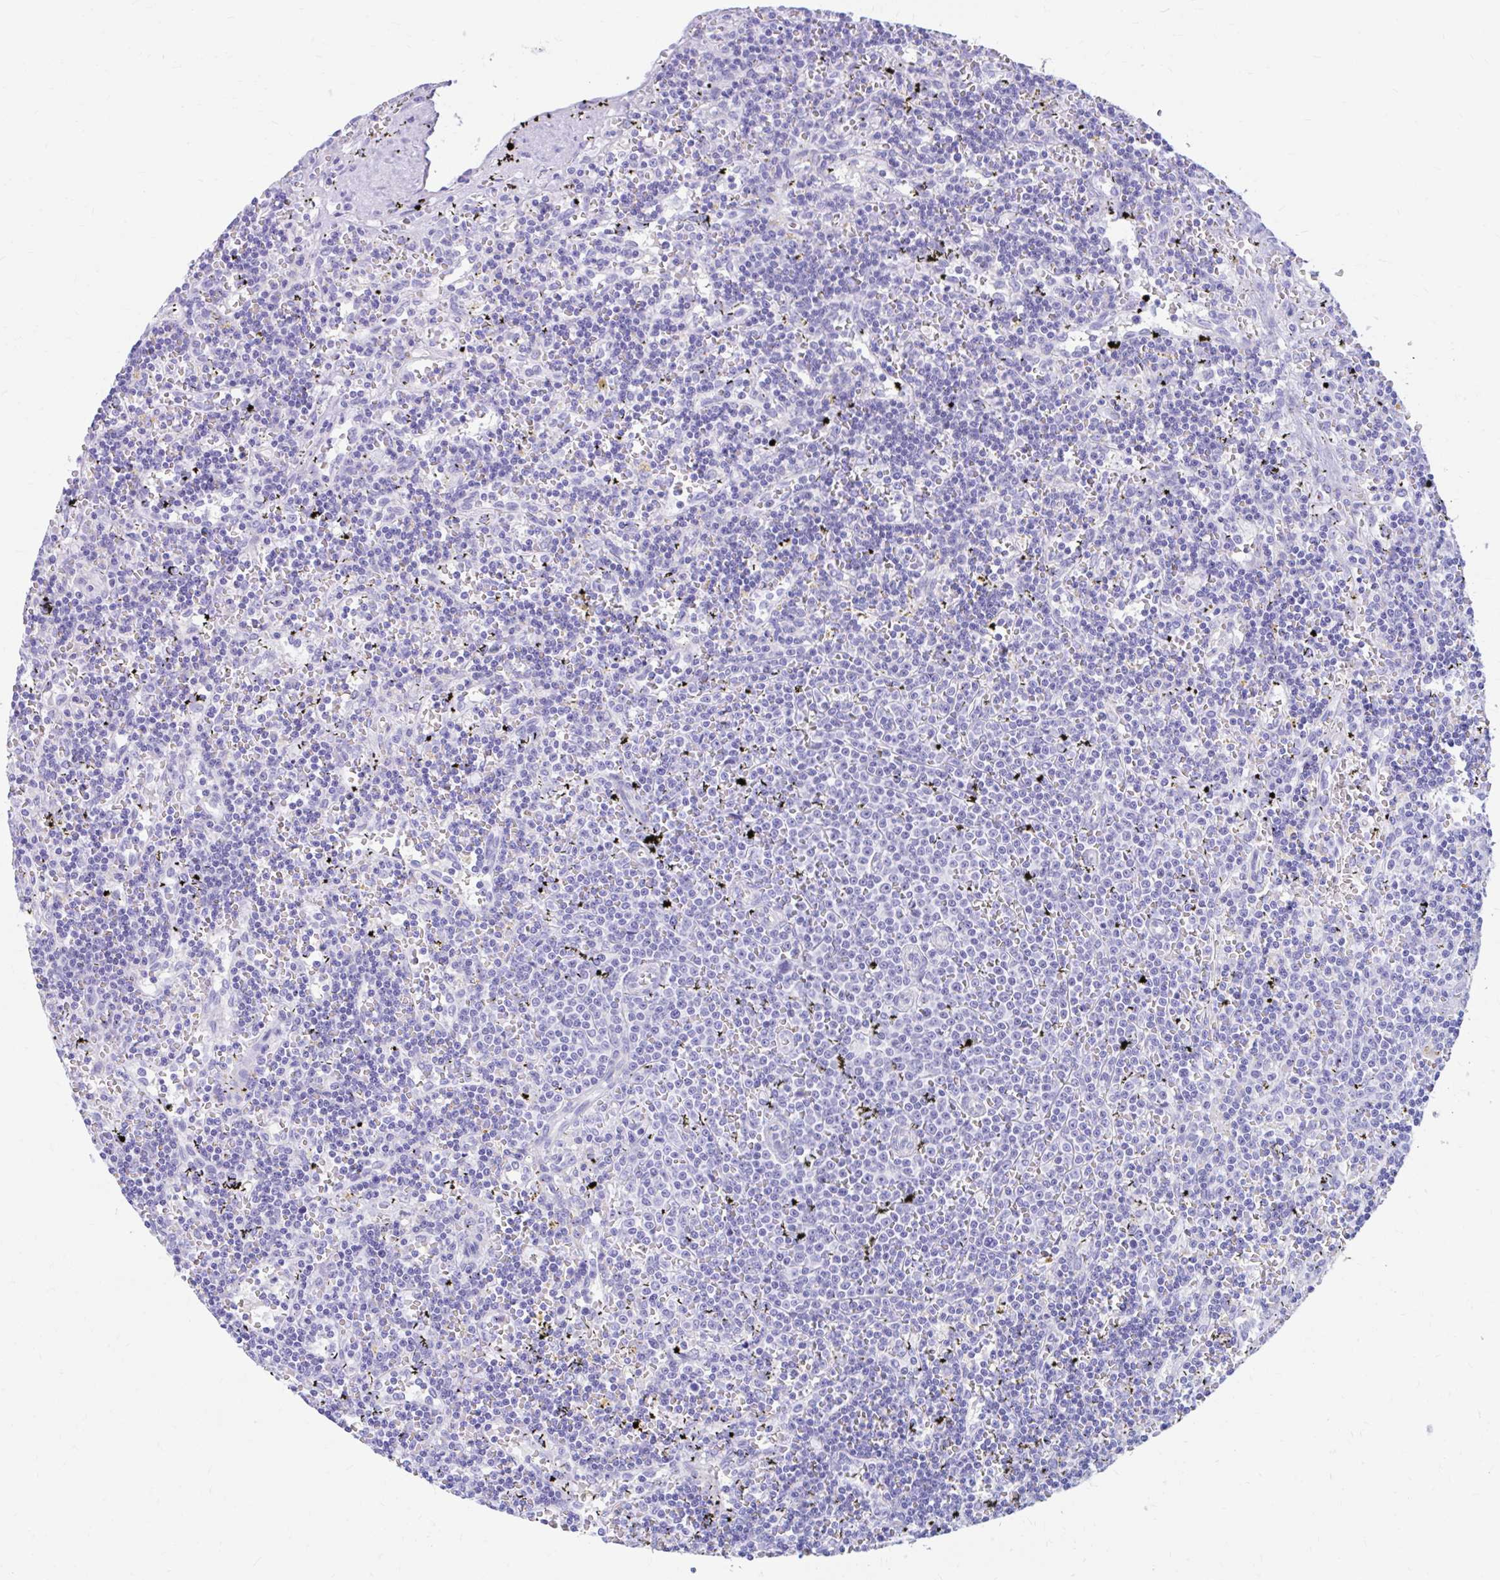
{"staining": {"intensity": "negative", "quantity": "none", "location": "none"}, "tissue": "lymphoma", "cell_type": "Tumor cells", "image_type": "cancer", "snomed": [{"axis": "morphology", "description": "Malignant lymphoma, non-Hodgkin's type, Low grade"}, {"axis": "topography", "description": "Spleen"}], "caption": "High magnification brightfield microscopy of malignant lymphoma, non-Hodgkin's type (low-grade) stained with DAB (brown) and counterstained with hematoxylin (blue): tumor cells show no significant expression.", "gene": "NSG2", "patient": {"sex": "male", "age": 60}}